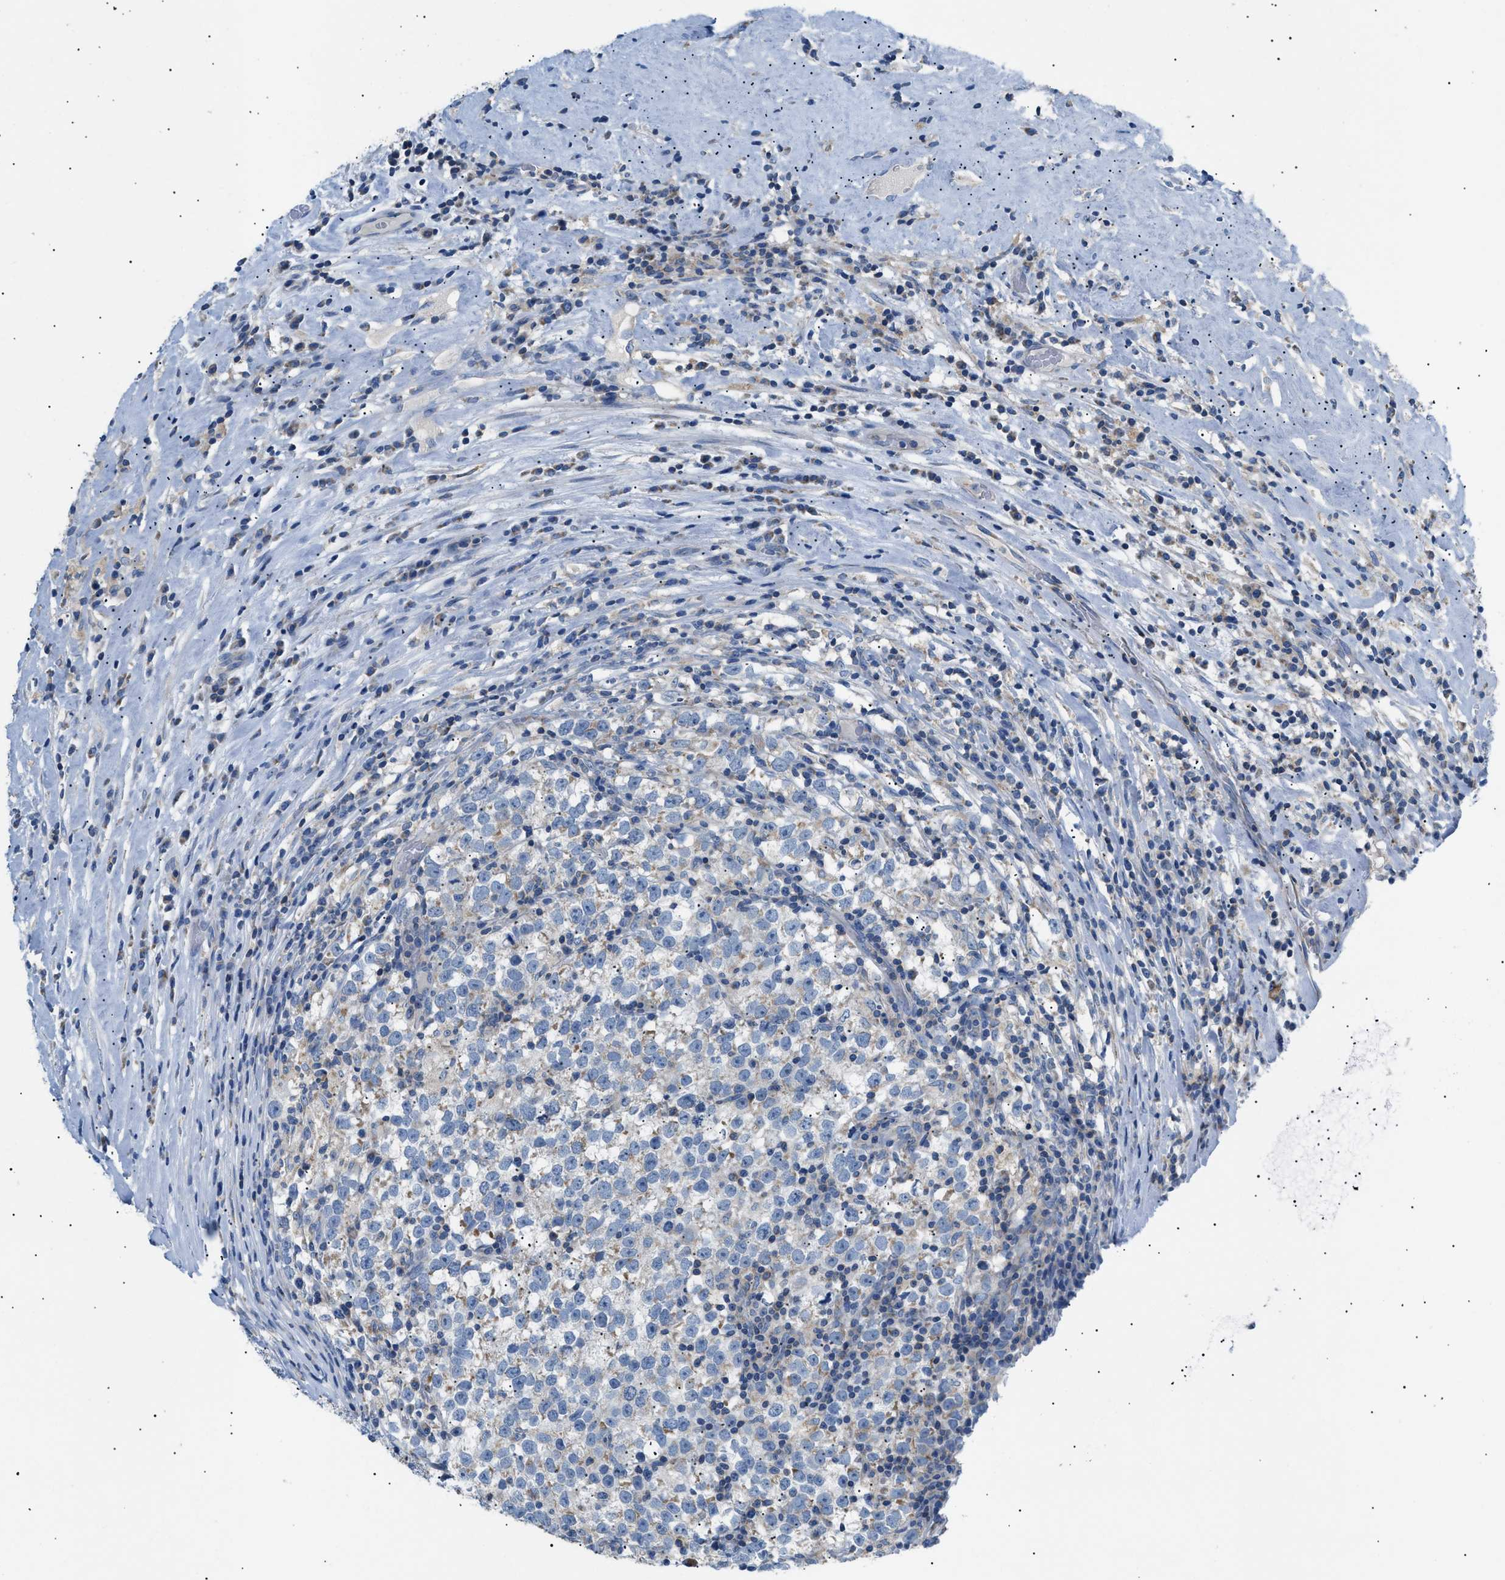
{"staining": {"intensity": "weak", "quantity": "<25%", "location": "cytoplasmic/membranous"}, "tissue": "testis cancer", "cell_type": "Tumor cells", "image_type": "cancer", "snomed": [{"axis": "morphology", "description": "Normal tissue, NOS"}, {"axis": "morphology", "description": "Seminoma, NOS"}, {"axis": "topography", "description": "Testis"}], "caption": "Immunohistochemistry (IHC) micrograph of neoplastic tissue: human testis seminoma stained with DAB (3,3'-diaminobenzidine) exhibits no significant protein expression in tumor cells. (Stains: DAB immunohistochemistry (IHC) with hematoxylin counter stain, Microscopy: brightfield microscopy at high magnification).", "gene": "ILDR1", "patient": {"sex": "male", "age": 43}}